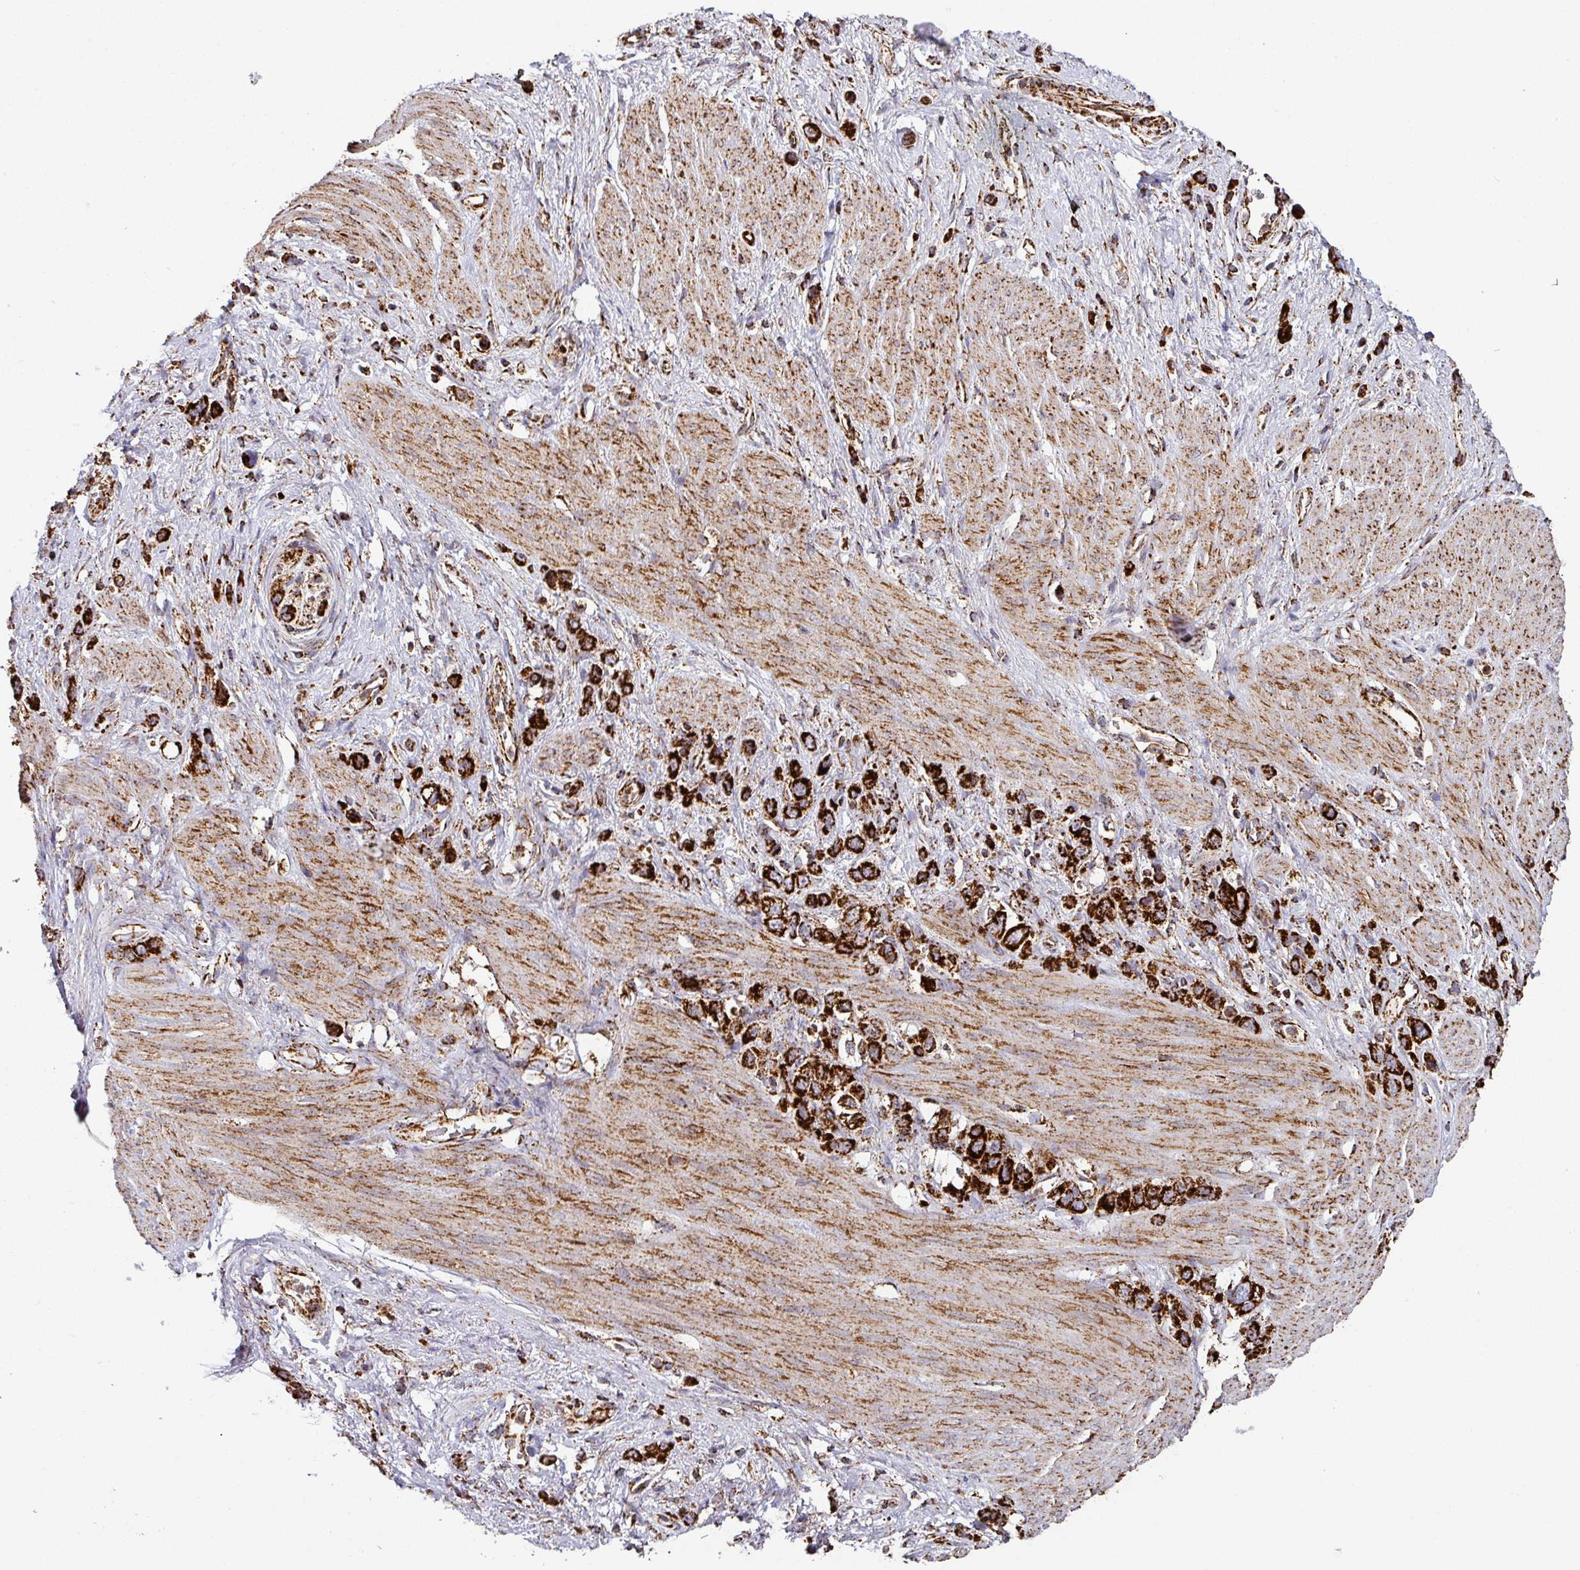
{"staining": {"intensity": "strong", "quantity": ">75%", "location": "cytoplasmic/membranous"}, "tissue": "stomach cancer", "cell_type": "Tumor cells", "image_type": "cancer", "snomed": [{"axis": "morphology", "description": "Adenocarcinoma, NOS"}, {"axis": "topography", "description": "Stomach"}], "caption": "Strong cytoplasmic/membranous staining for a protein is appreciated in about >75% of tumor cells of stomach cancer (adenocarcinoma) using immunohistochemistry.", "gene": "TRAP1", "patient": {"sex": "female", "age": 65}}